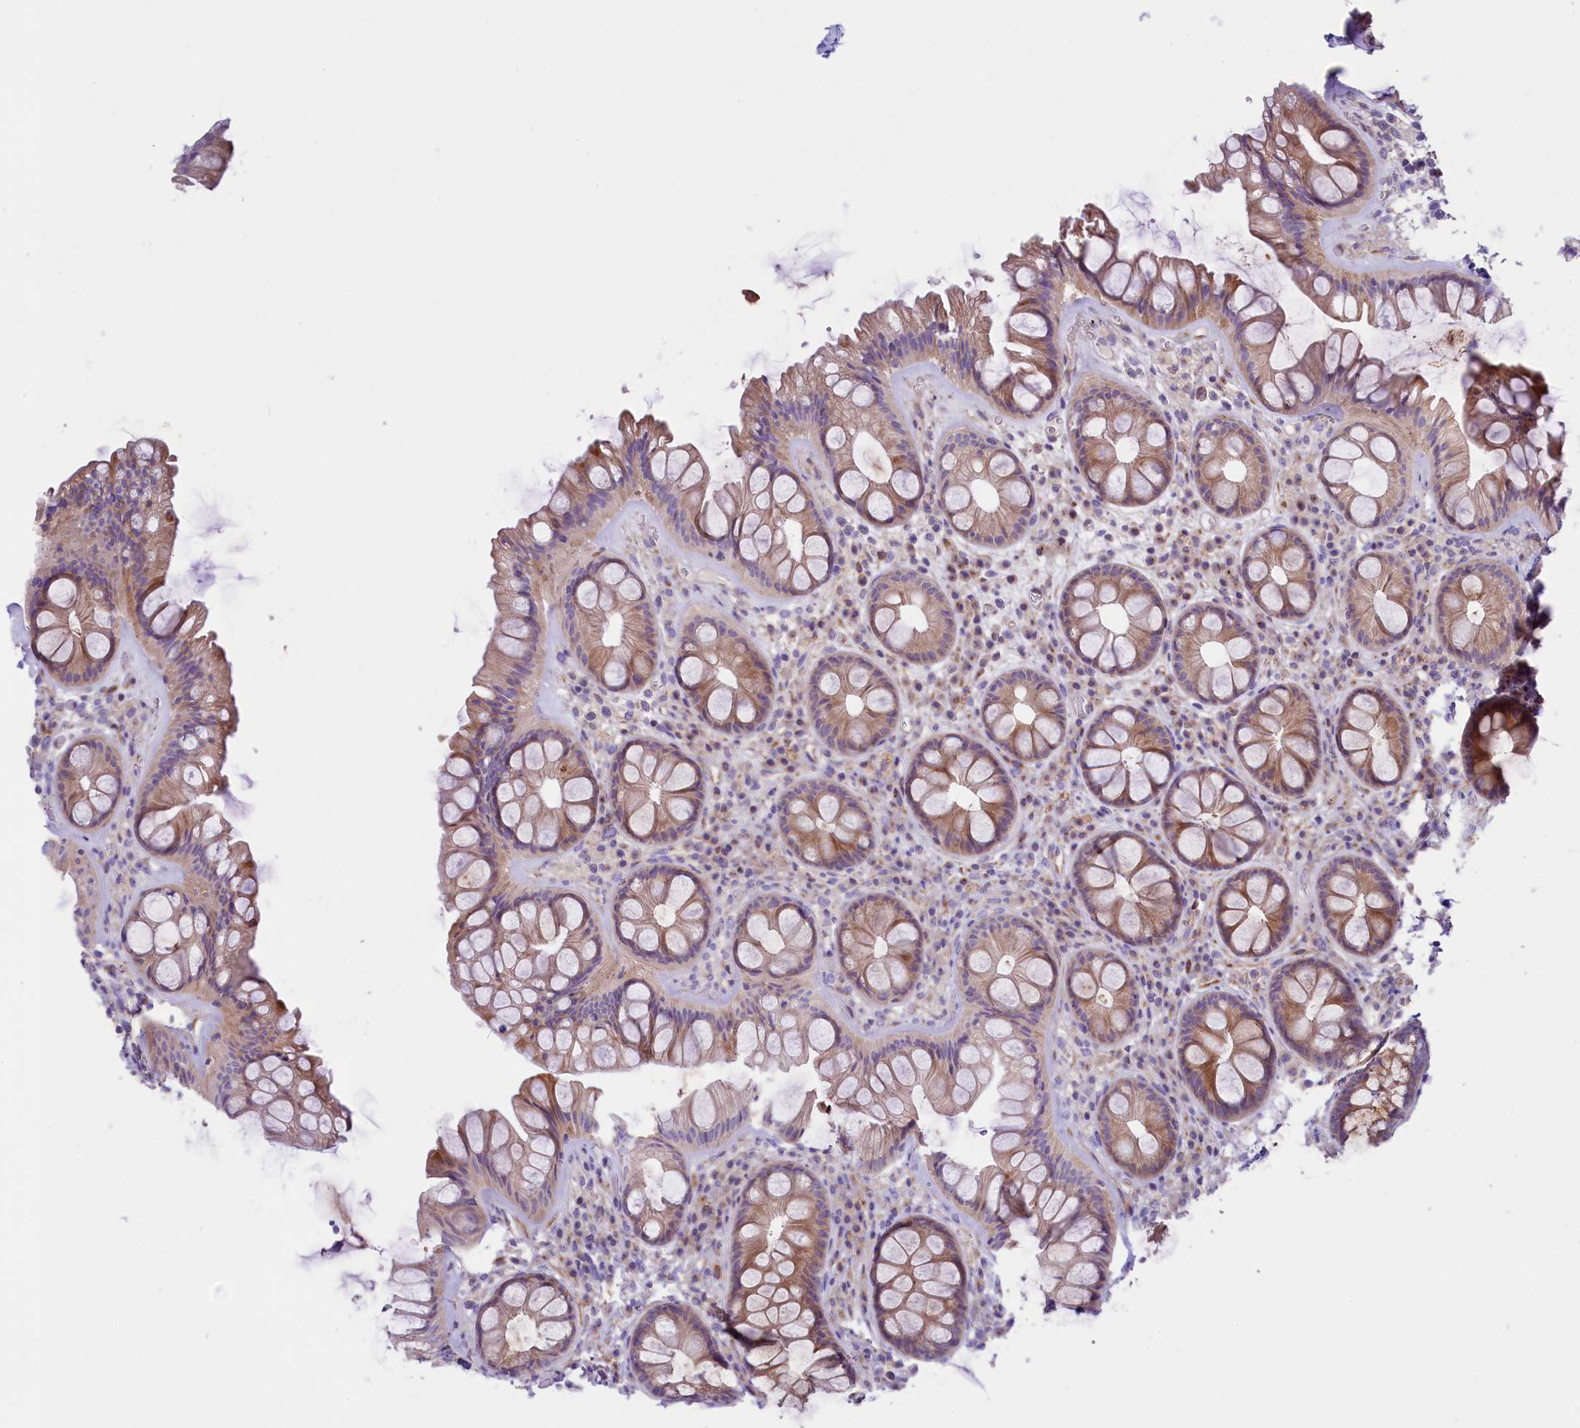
{"staining": {"intensity": "moderate", "quantity": ">75%", "location": "cytoplasmic/membranous"}, "tissue": "rectum", "cell_type": "Glandular cells", "image_type": "normal", "snomed": [{"axis": "morphology", "description": "Normal tissue, NOS"}, {"axis": "topography", "description": "Rectum"}], "caption": "Protein expression by IHC displays moderate cytoplasmic/membranous staining in about >75% of glandular cells in normal rectum. The staining was performed using DAB (3,3'-diaminobenzidine), with brown indicating positive protein expression. Nuclei are stained blue with hematoxylin.", "gene": "CD99L2", "patient": {"sex": "male", "age": 74}}